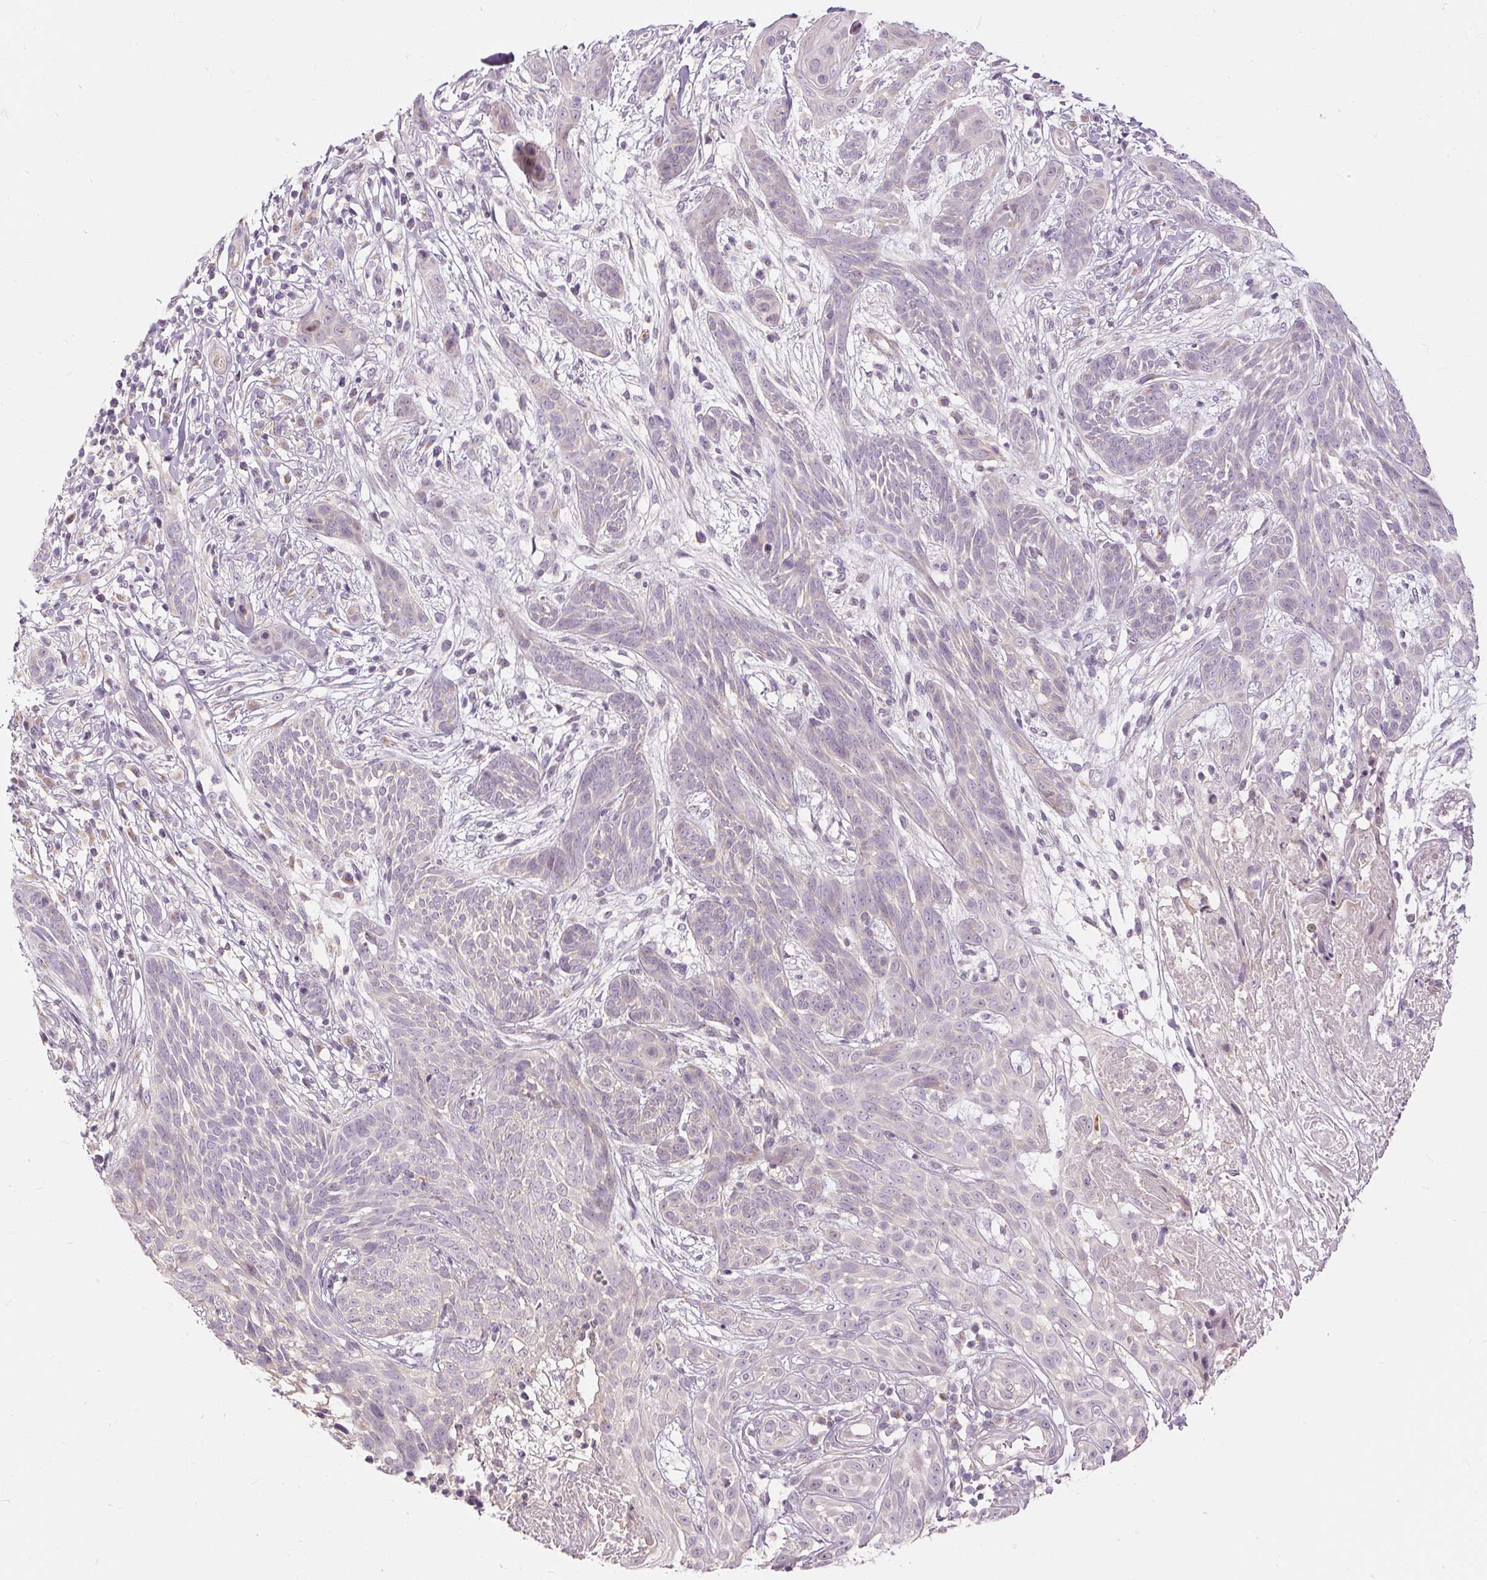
{"staining": {"intensity": "negative", "quantity": "none", "location": "none"}, "tissue": "skin cancer", "cell_type": "Tumor cells", "image_type": "cancer", "snomed": [{"axis": "morphology", "description": "Basal cell carcinoma"}, {"axis": "topography", "description": "Skin"}, {"axis": "topography", "description": "Skin, foot"}], "caption": "High power microscopy image of an IHC photomicrograph of skin basal cell carcinoma, revealing no significant staining in tumor cells.", "gene": "CAPN3", "patient": {"sex": "female", "age": 86}}